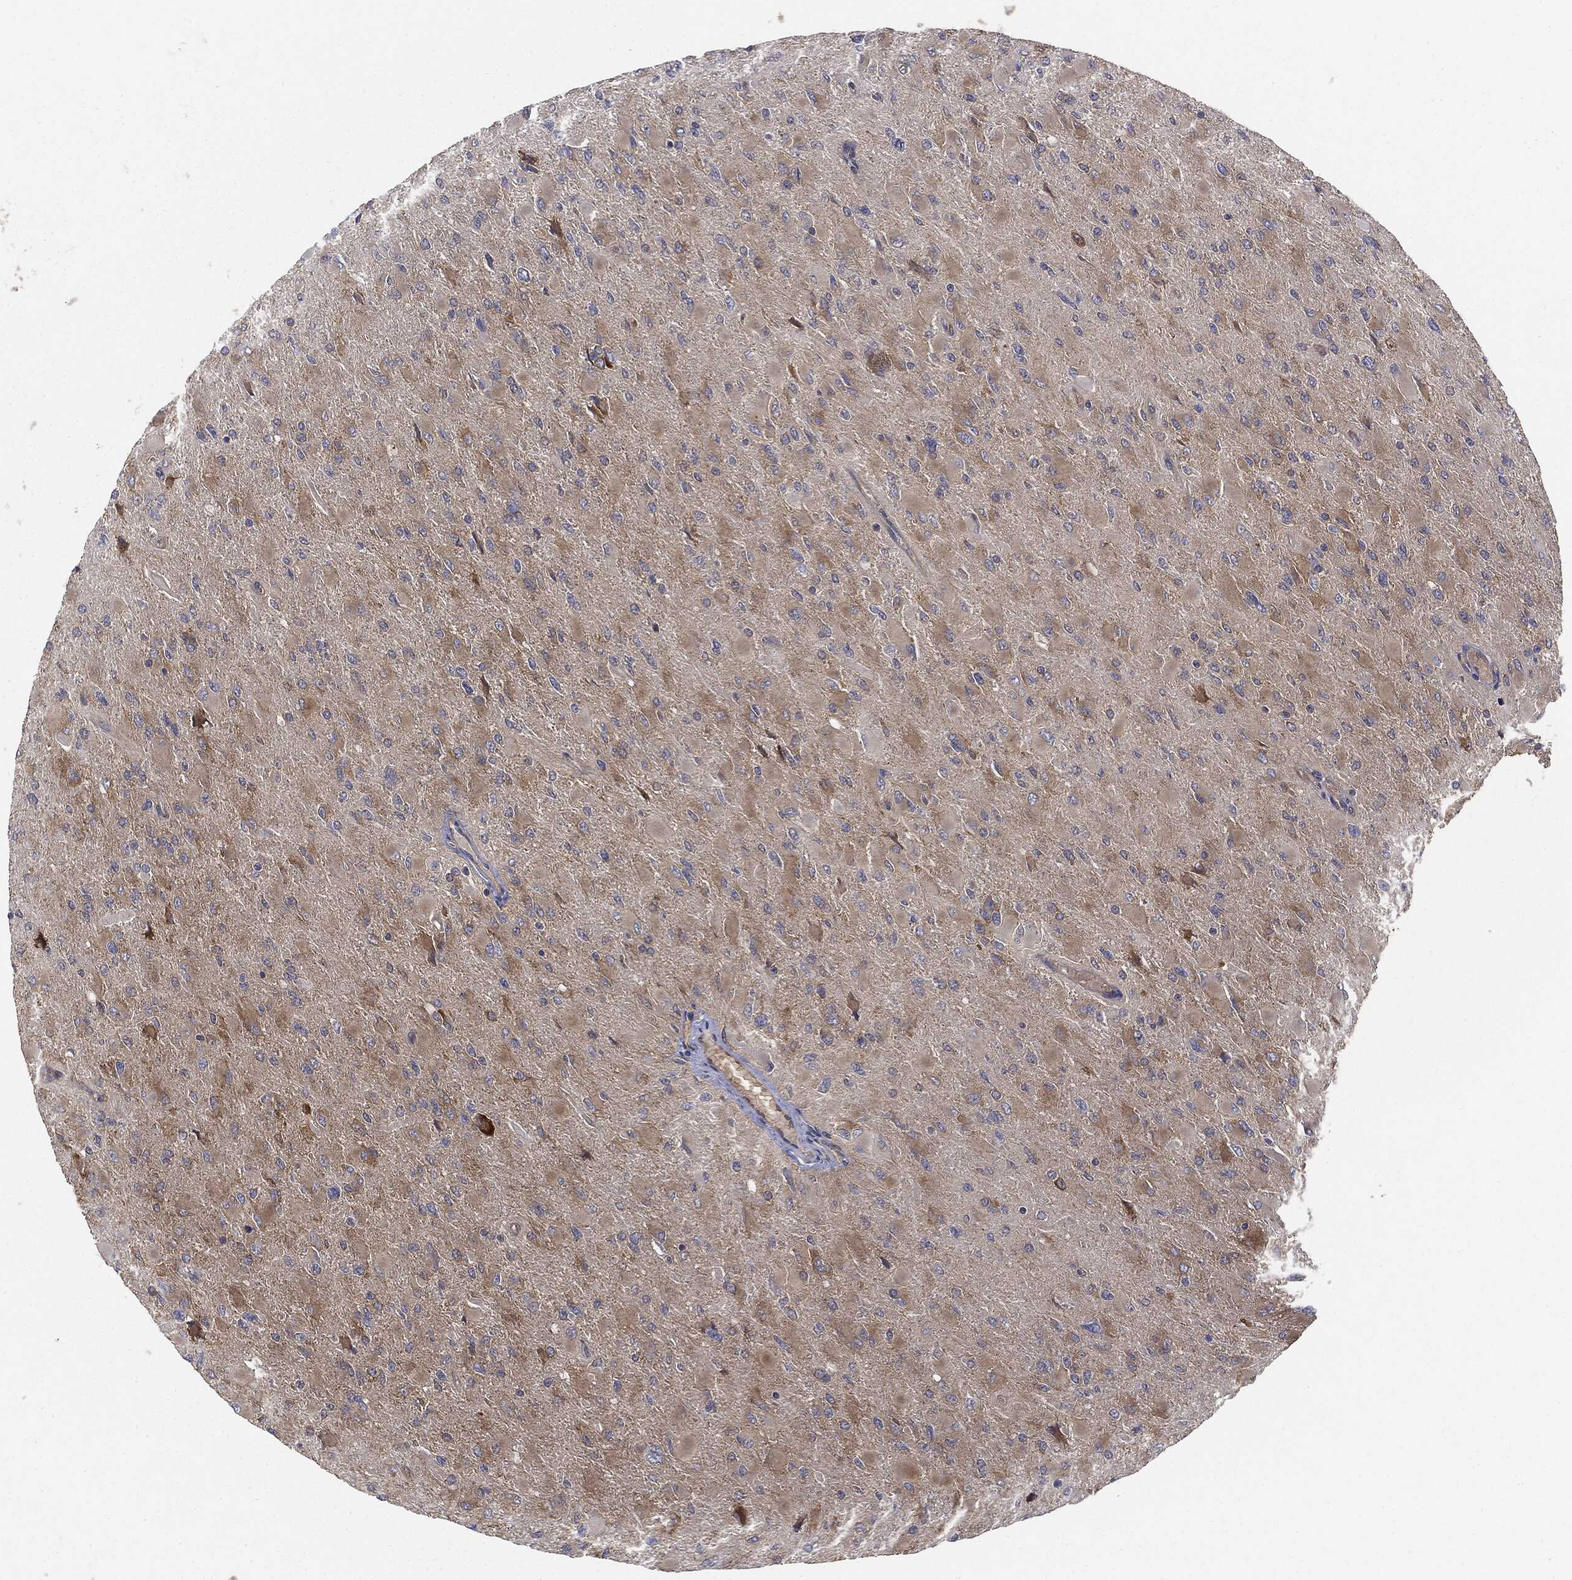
{"staining": {"intensity": "weak", "quantity": "25%-75%", "location": "cytoplasmic/membranous"}, "tissue": "glioma", "cell_type": "Tumor cells", "image_type": "cancer", "snomed": [{"axis": "morphology", "description": "Glioma, malignant, High grade"}, {"axis": "topography", "description": "Cerebral cortex"}], "caption": "This is an image of IHC staining of malignant glioma (high-grade), which shows weak staining in the cytoplasmic/membranous of tumor cells.", "gene": "EIF2AK2", "patient": {"sex": "female", "age": 36}}